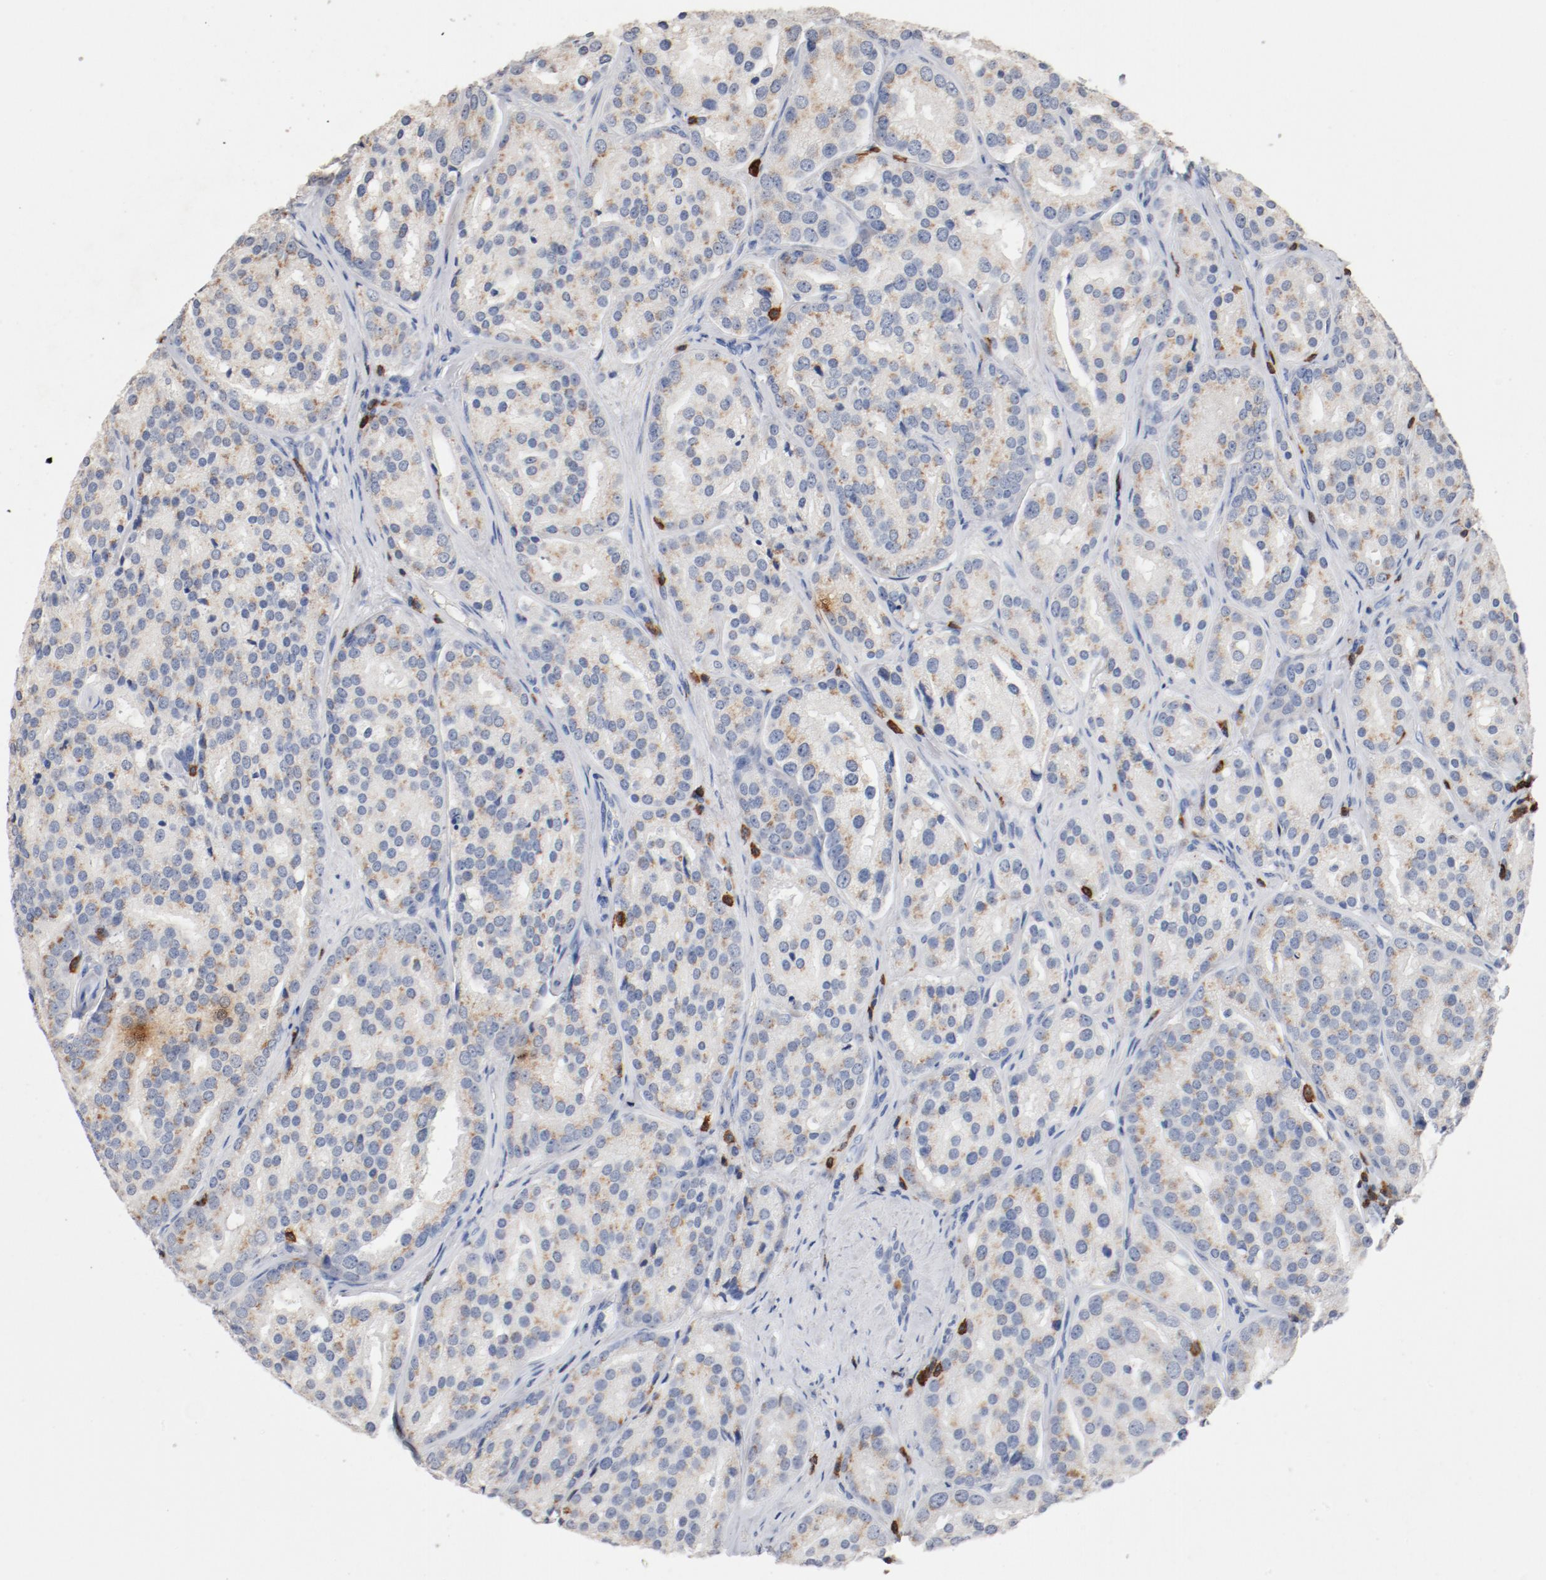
{"staining": {"intensity": "weak", "quantity": ">75%", "location": "cytoplasmic/membranous"}, "tissue": "prostate cancer", "cell_type": "Tumor cells", "image_type": "cancer", "snomed": [{"axis": "morphology", "description": "Adenocarcinoma, High grade"}, {"axis": "topography", "description": "Prostate"}], "caption": "Weak cytoplasmic/membranous protein positivity is seen in approximately >75% of tumor cells in prostate cancer.", "gene": "CD247", "patient": {"sex": "male", "age": 64}}